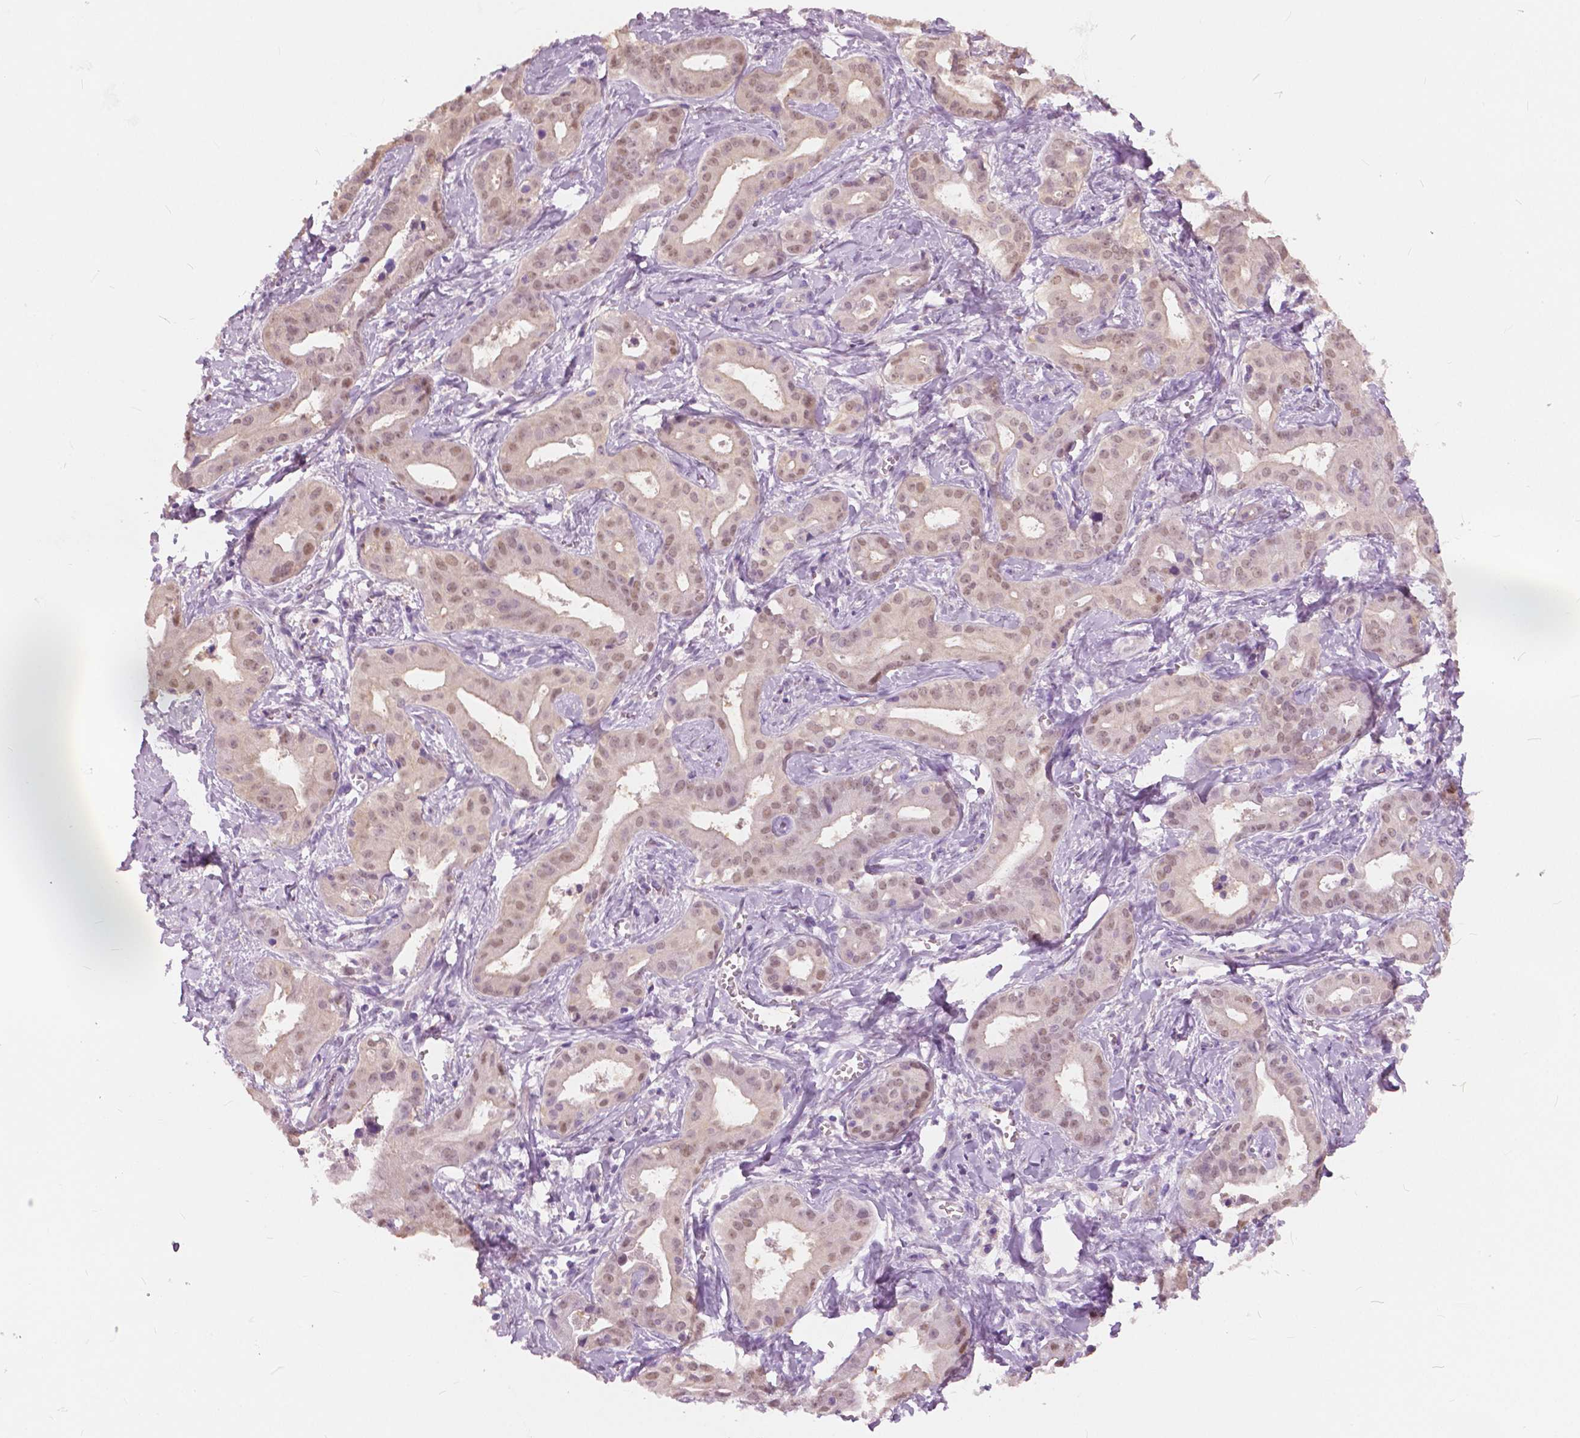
{"staining": {"intensity": "weak", "quantity": ">75%", "location": "nuclear"}, "tissue": "liver cancer", "cell_type": "Tumor cells", "image_type": "cancer", "snomed": [{"axis": "morphology", "description": "Cholangiocarcinoma"}, {"axis": "topography", "description": "Liver"}], "caption": "The histopathology image displays staining of cholangiocarcinoma (liver), revealing weak nuclear protein staining (brown color) within tumor cells.", "gene": "TKFC", "patient": {"sex": "female", "age": 65}}